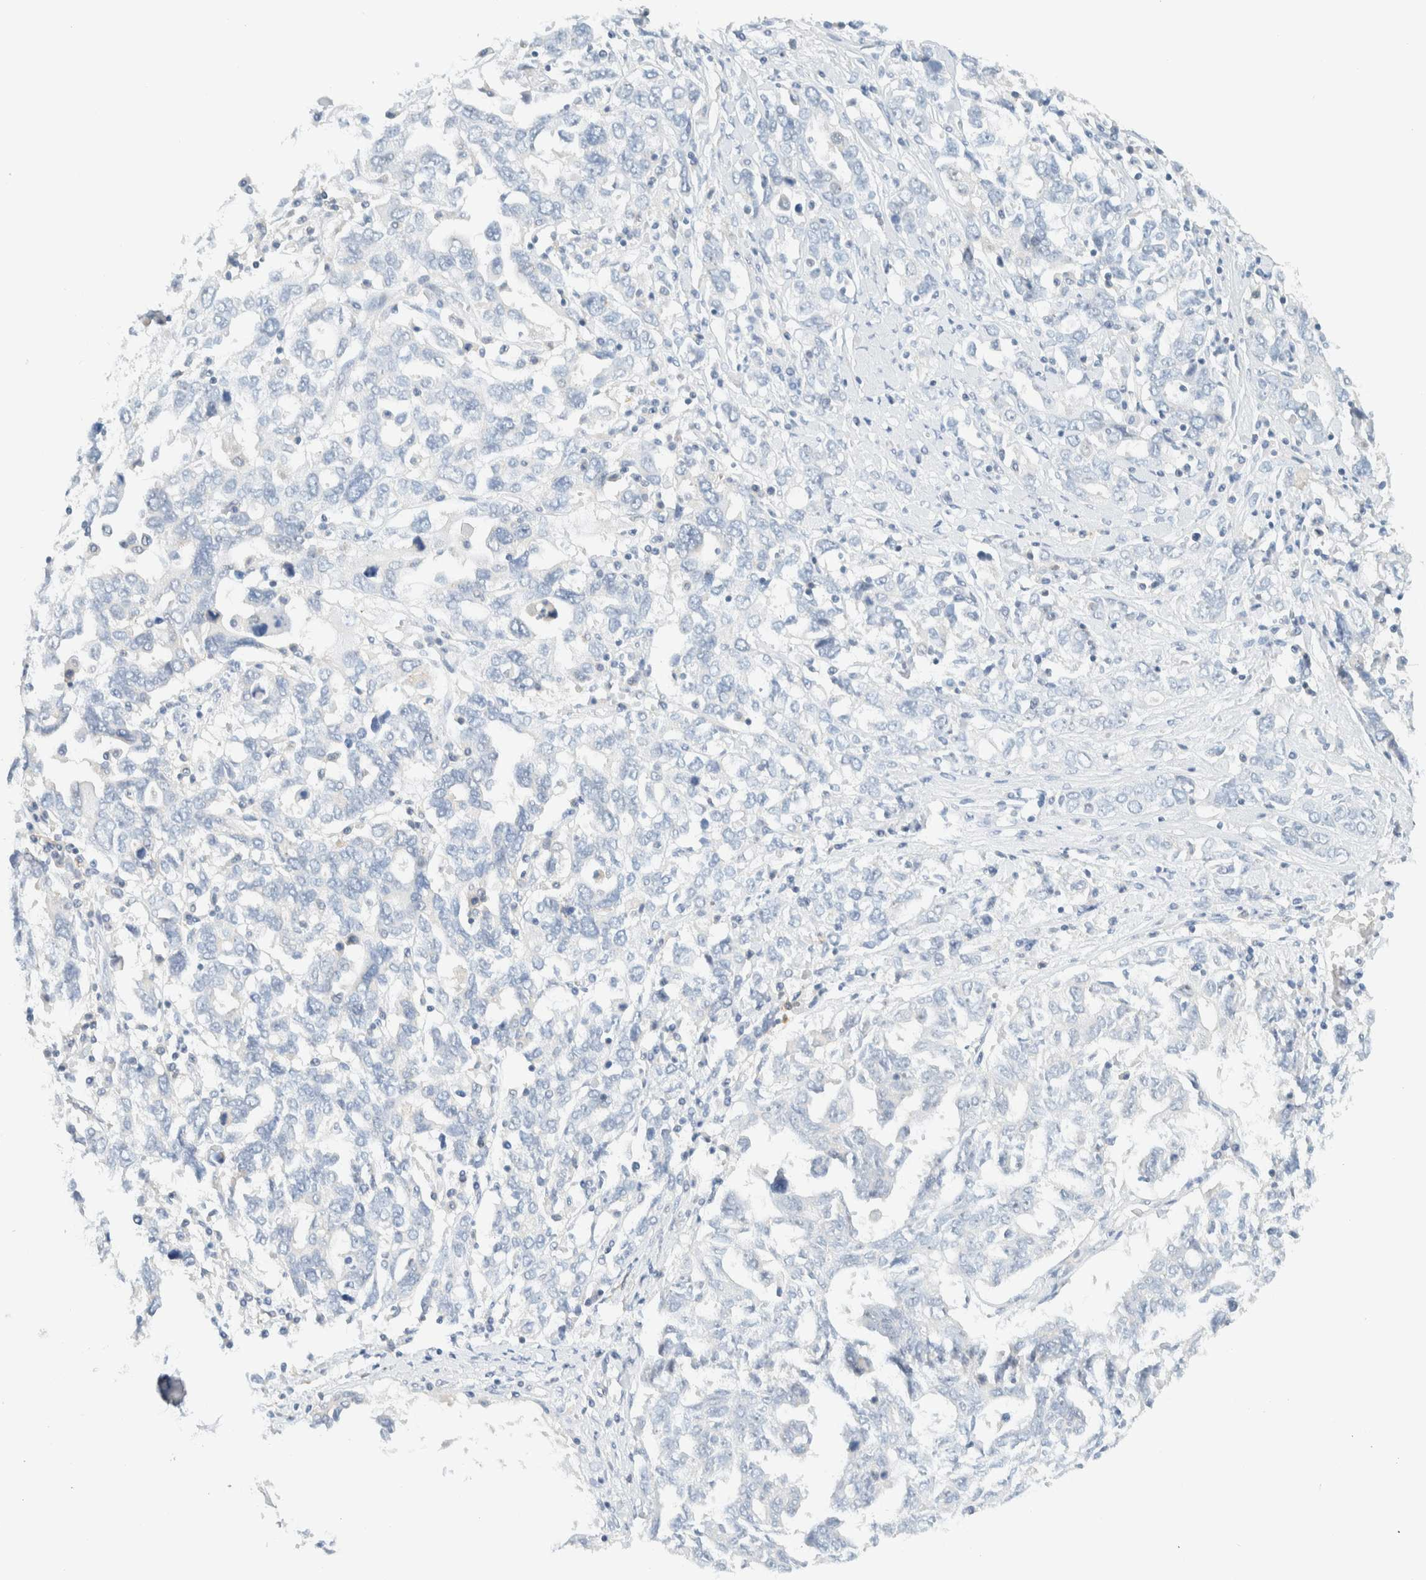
{"staining": {"intensity": "negative", "quantity": "none", "location": "none"}, "tissue": "ovarian cancer", "cell_type": "Tumor cells", "image_type": "cancer", "snomed": [{"axis": "morphology", "description": "Carcinoma, endometroid"}, {"axis": "topography", "description": "Ovary"}], "caption": "There is no significant expression in tumor cells of ovarian cancer. (Brightfield microscopy of DAB IHC at high magnification).", "gene": "NDE1", "patient": {"sex": "female", "age": 62}}